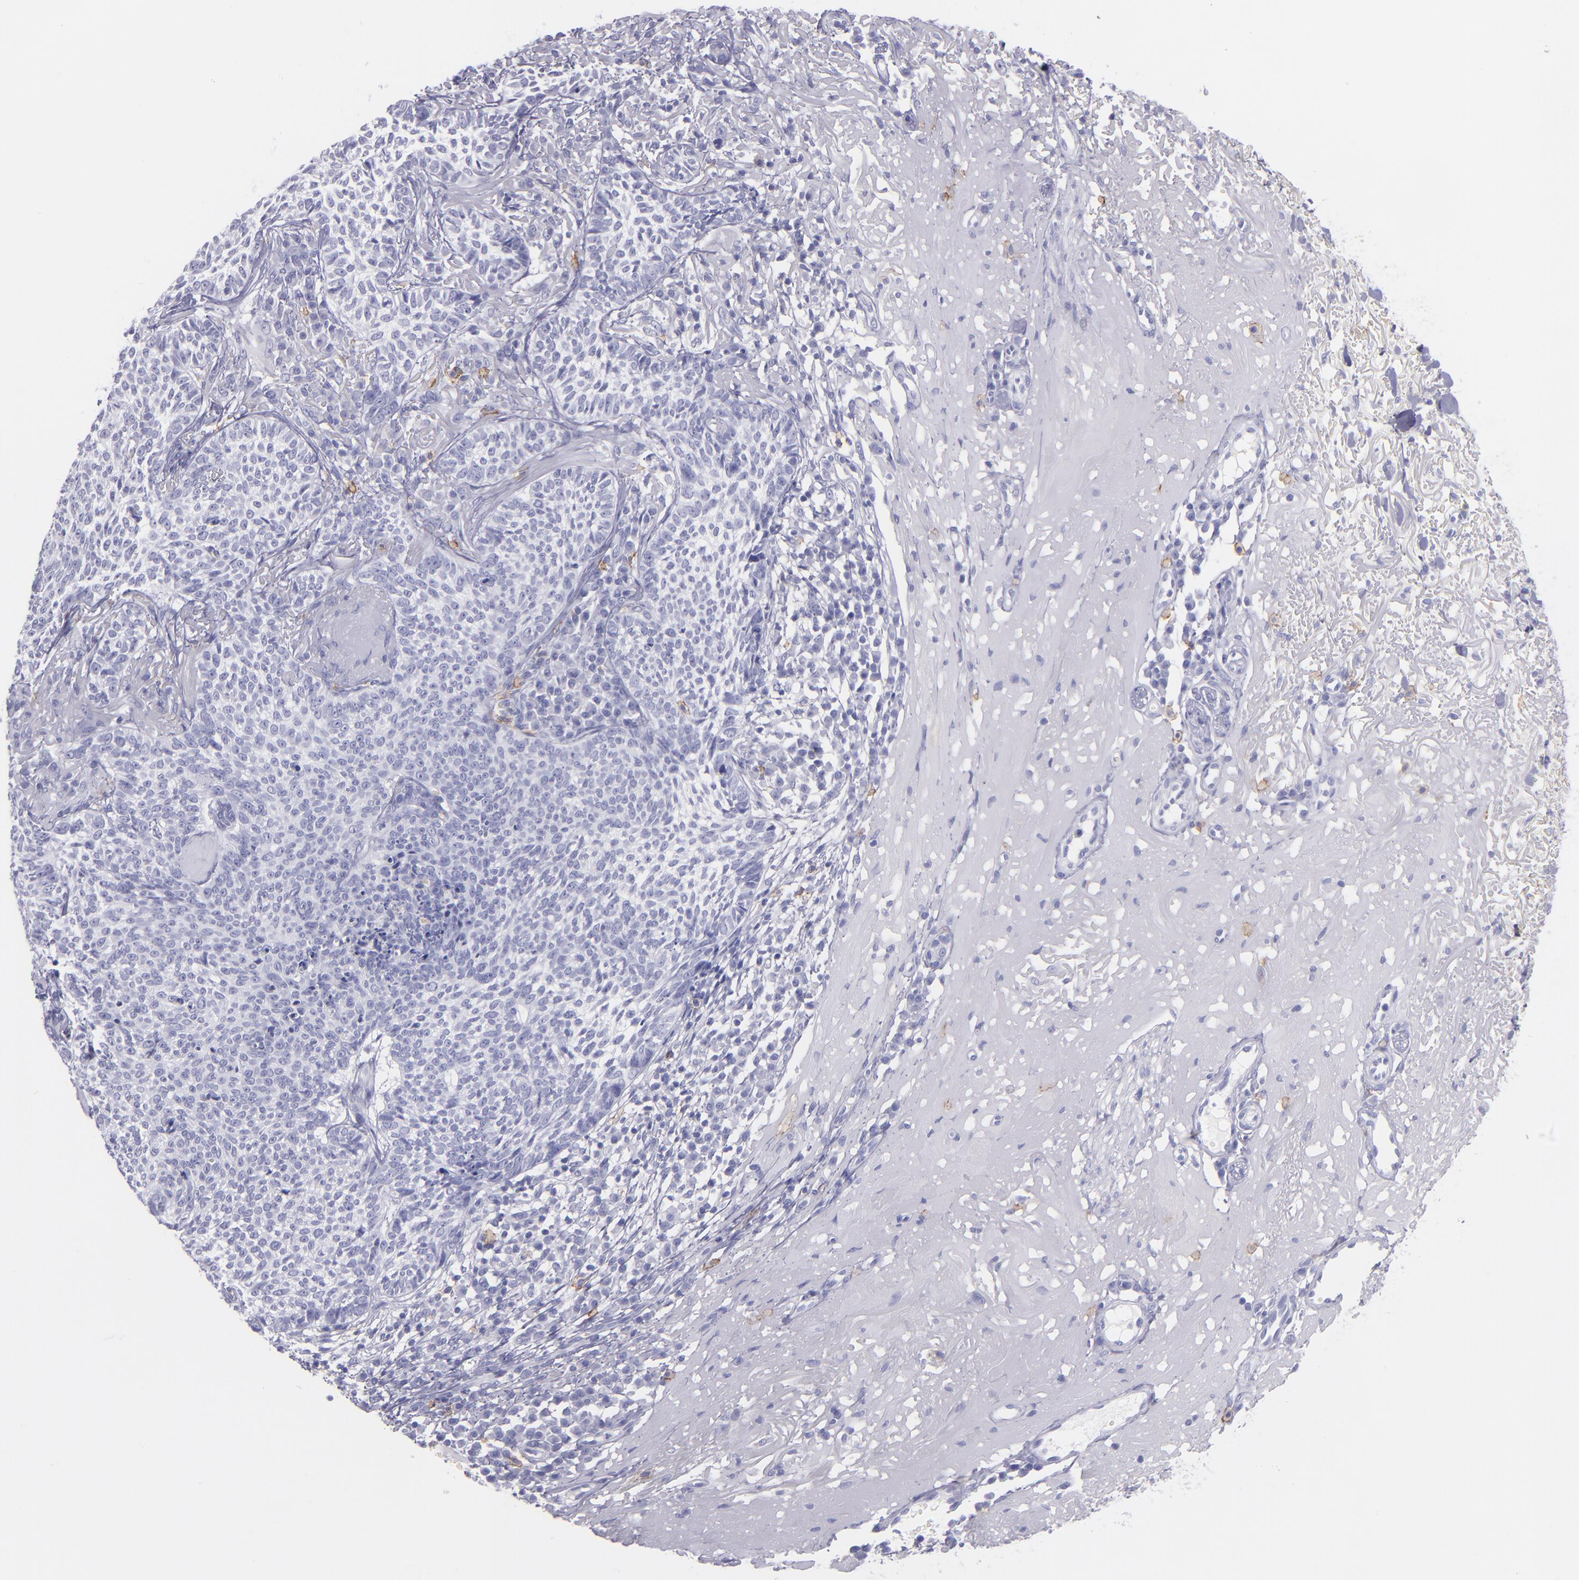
{"staining": {"intensity": "negative", "quantity": "none", "location": "none"}, "tissue": "skin cancer", "cell_type": "Tumor cells", "image_type": "cancer", "snomed": [{"axis": "morphology", "description": "Basal cell carcinoma"}, {"axis": "topography", "description": "Skin"}], "caption": "Immunohistochemistry (IHC) micrograph of human basal cell carcinoma (skin) stained for a protein (brown), which exhibits no expression in tumor cells.", "gene": "CD82", "patient": {"sex": "female", "age": 89}}